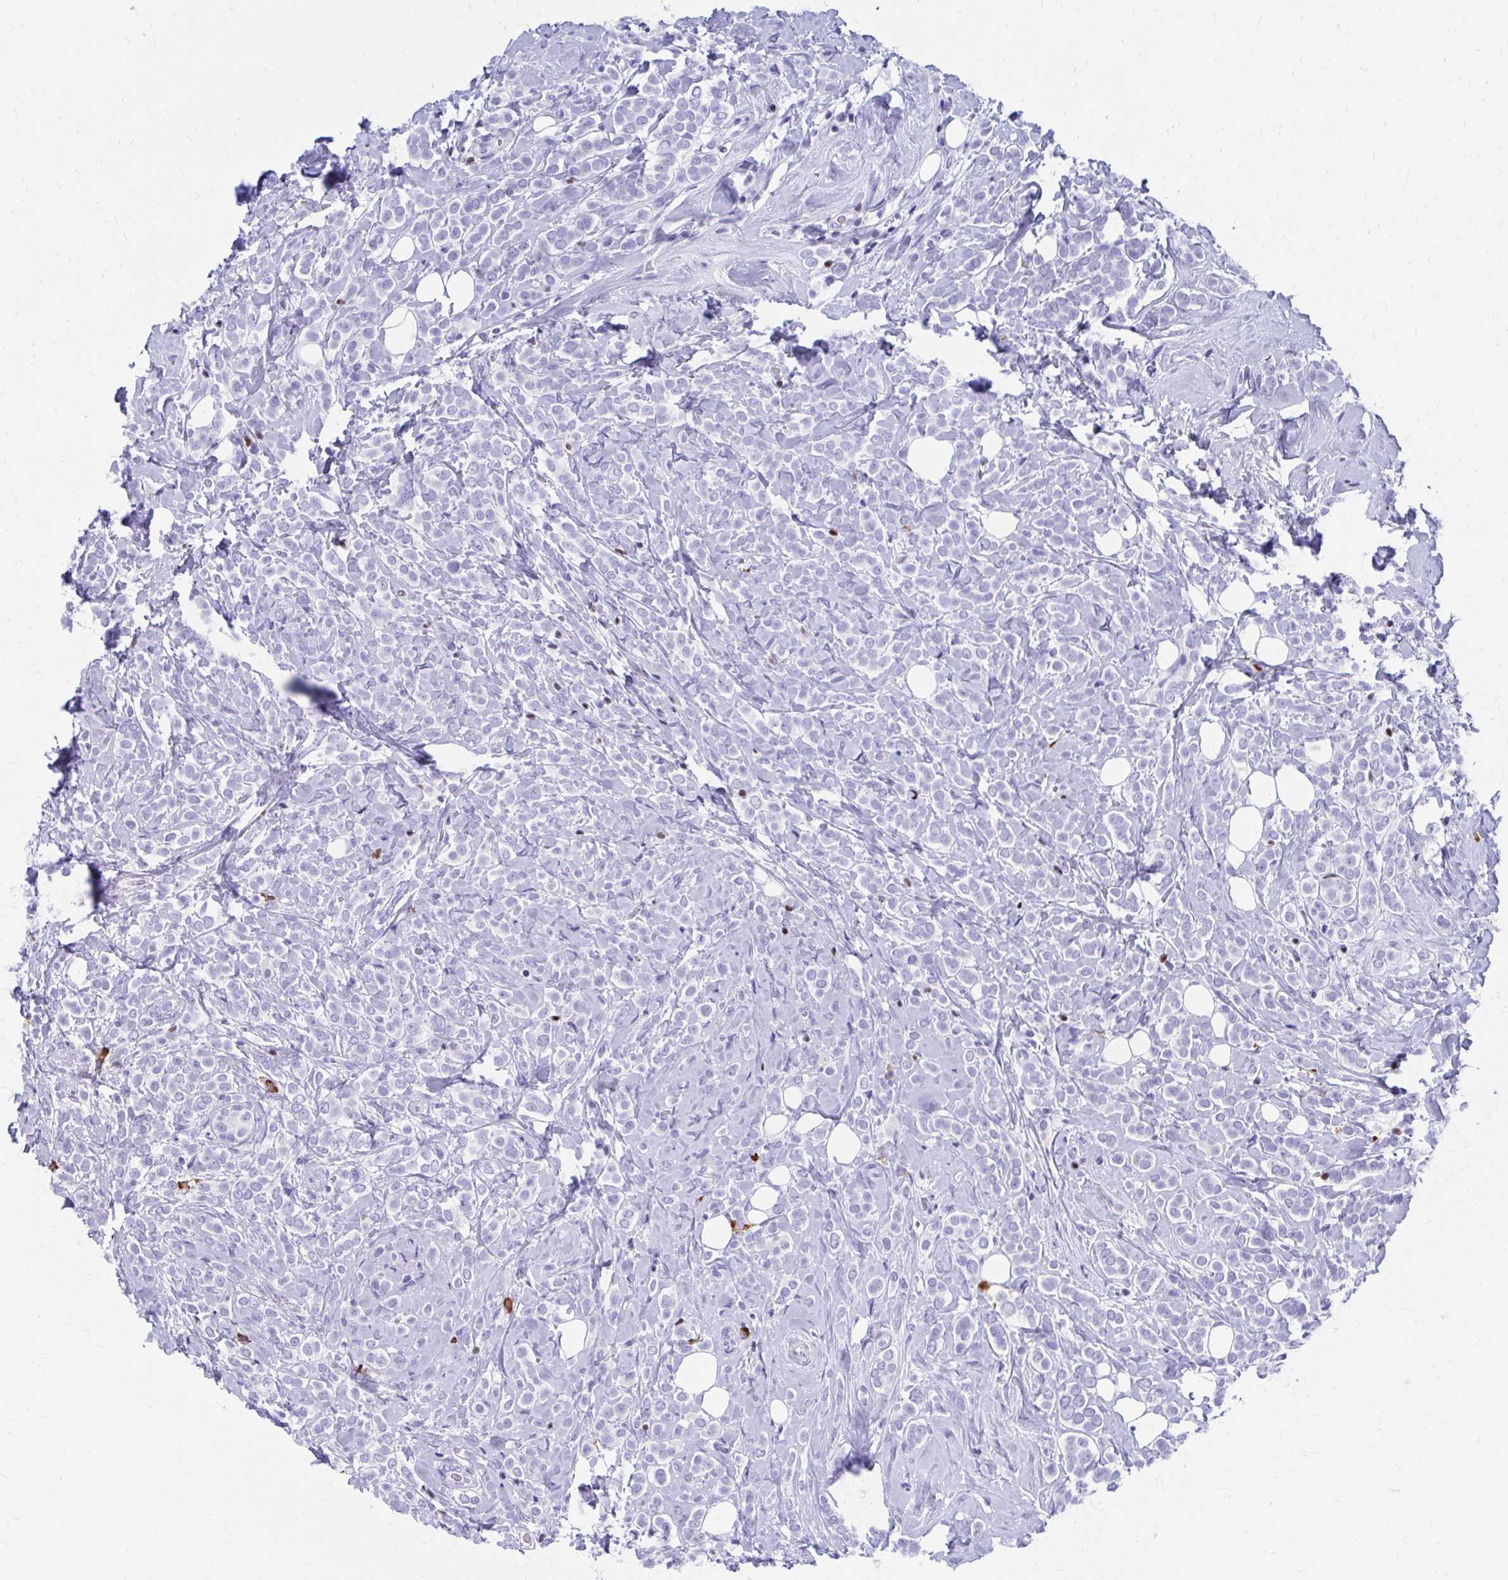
{"staining": {"intensity": "negative", "quantity": "none", "location": "none"}, "tissue": "breast cancer", "cell_type": "Tumor cells", "image_type": "cancer", "snomed": [{"axis": "morphology", "description": "Lobular carcinoma"}, {"axis": "topography", "description": "Breast"}], "caption": "A photomicrograph of human breast cancer (lobular carcinoma) is negative for staining in tumor cells. The staining was performed using DAB to visualize the protein expression in brown, while the nuclei were stained in blue with hematoxylin (Magnification: 20x).", "gene": "RUNX3", "patient": {"sex": "female", "age": 49}}